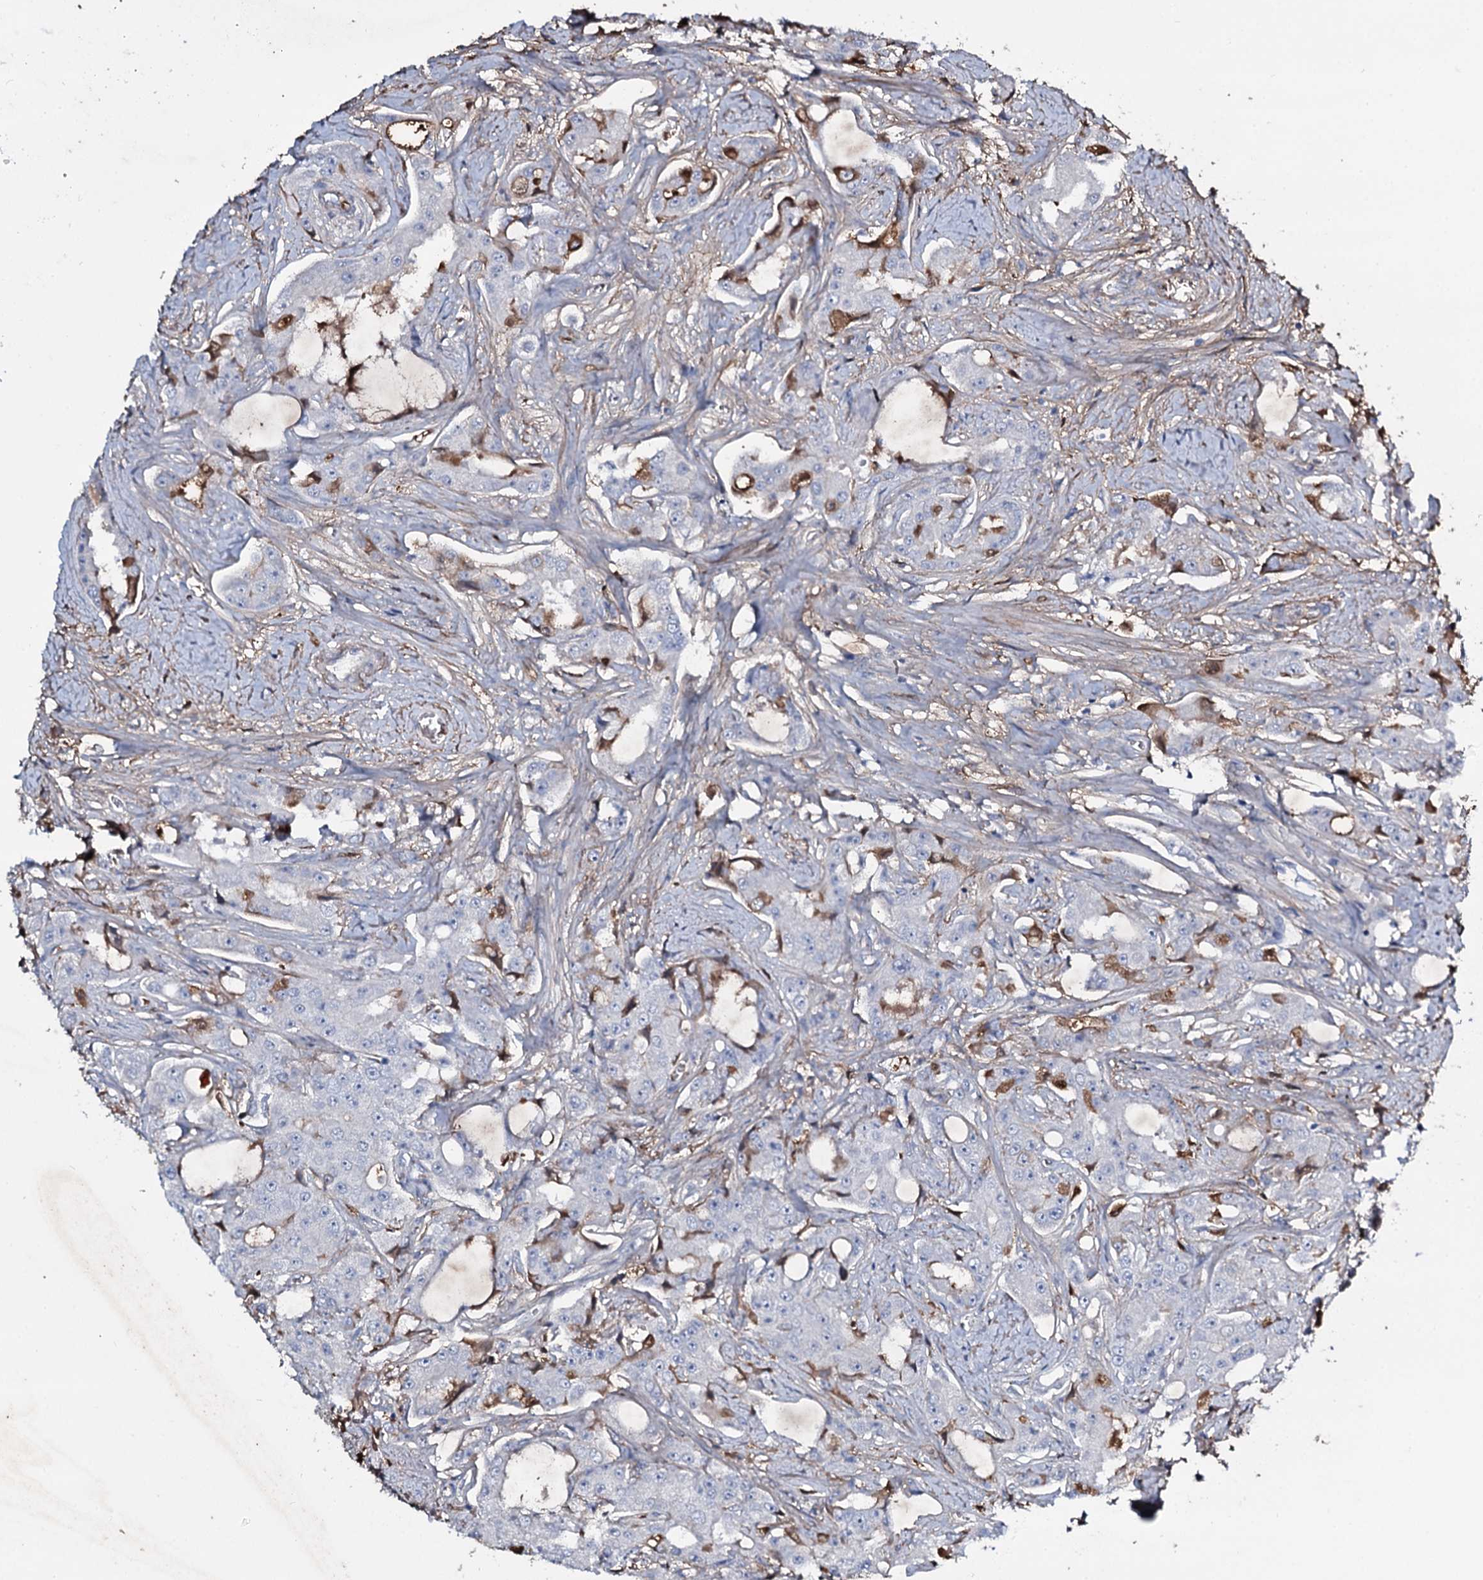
{"staining": {"intensity": "moderate", "quantity": "<25%", "location": "cytoplasmic/membranous"}, "tissue": "prostate cancer", "cell_type": "Tumor cells", "image_type": "cancer", "snomed": [{"axis": "morphology", "description": "Adenocarcinoma, High grade"}, {"axis": "topography", "description": "Prostate"}], "caption": "Brown immunohistochemical staining in prostate adenocarcinoma (high-grade) displays moderate cytoplasmic/membranous staining in about <25% of tumor cells.", "gene": "EDN1", "patient": {"sex": "male", "age": 73}}